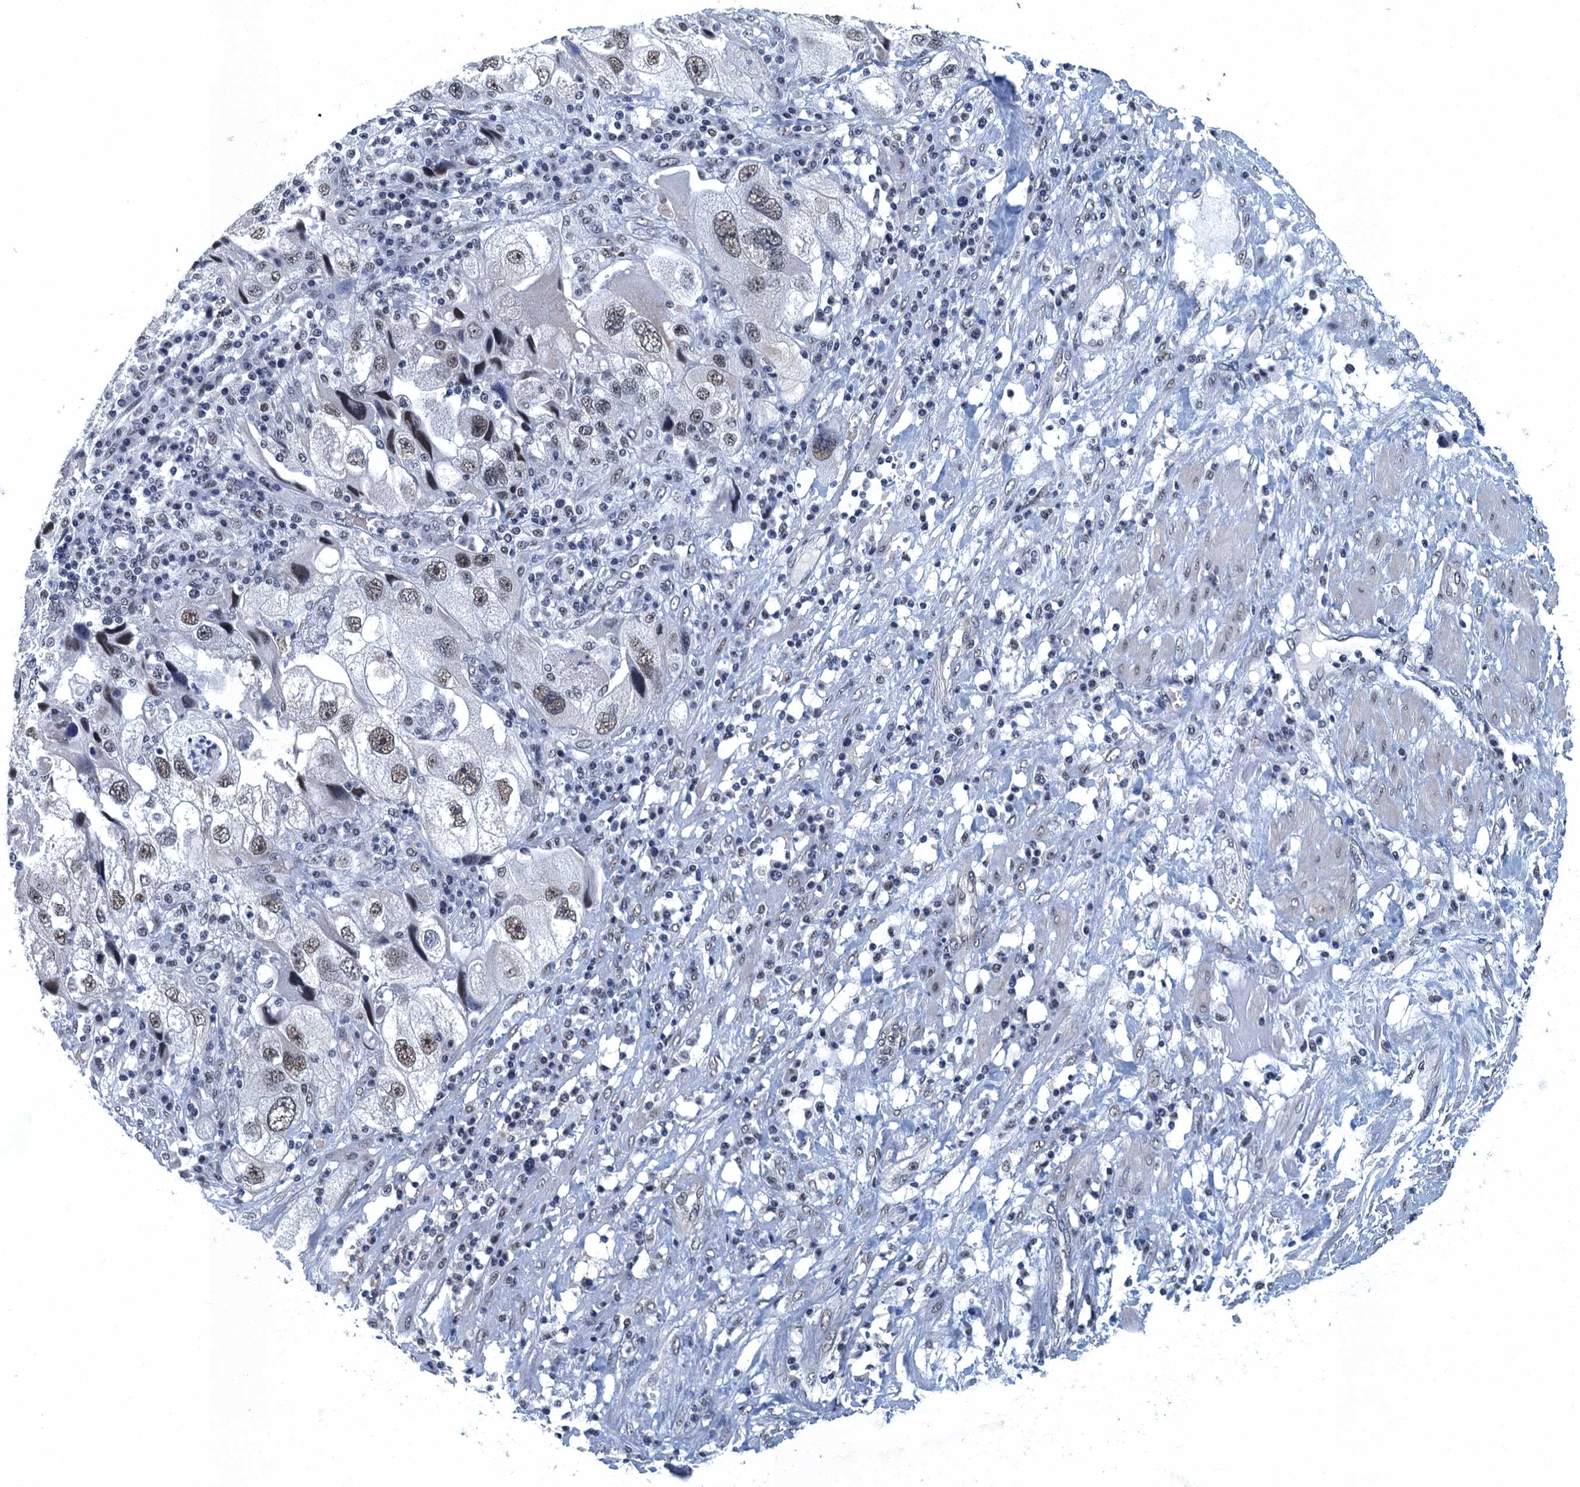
{"staining": {"intensity": "moderate", "quantity": ">75%", "location": "nuclear"}, "tissue": "endometrial cancer", "cell_type": "Tumor cells", "image_type": "cancer", "snomed": [{"axis": "morphology", "description": "Adenocarcinoma, NOS"}, {"axis": "topography", "description": "Endometrium"}], "caption": "Endometrial adenocarcinoma tissue displays moderate nuclear positivity in approximately >75% of tumor cells", "gene": "GADL1", "patient": {"sex": "female", "age": 49}}